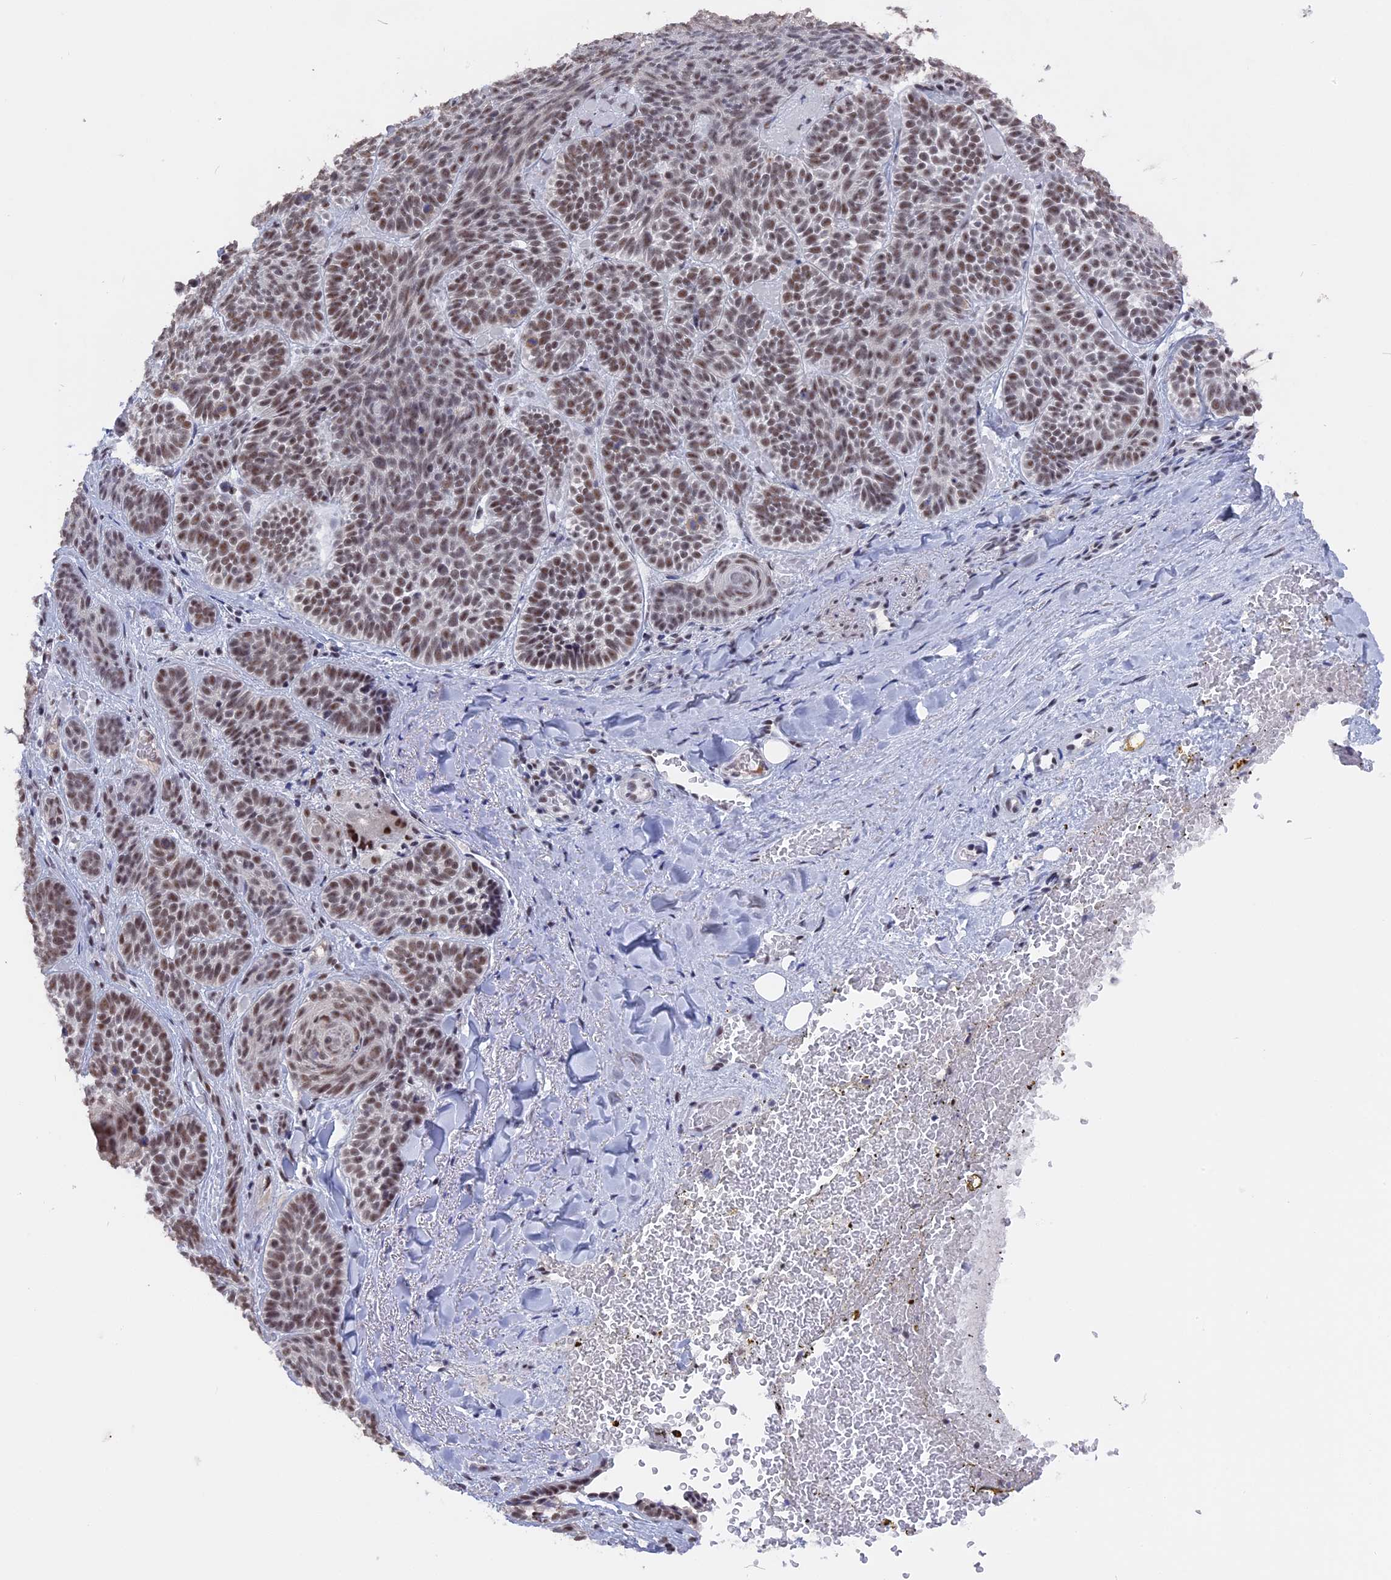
{"staining": {"intensity": "moderate", "quantity": ">75%", "location": "nuclear"}, "tissue": "skin cancer", "cell_type": "Tumor cells", "image_type": "cancer", "snomed": [{"axis": "morphology", "description": "Basal cell carcinoma"}, {"axis": "topography", "description": "Skin"}], "caption": "This image demonstrates immunohistochemistry staining of human basal cell carcinoma (skin), with medium moderate nuclear staining in approximately >75% of tumor cells.", "gene": "SF3A2", "patient": {"sex": "male", "age": 85}}